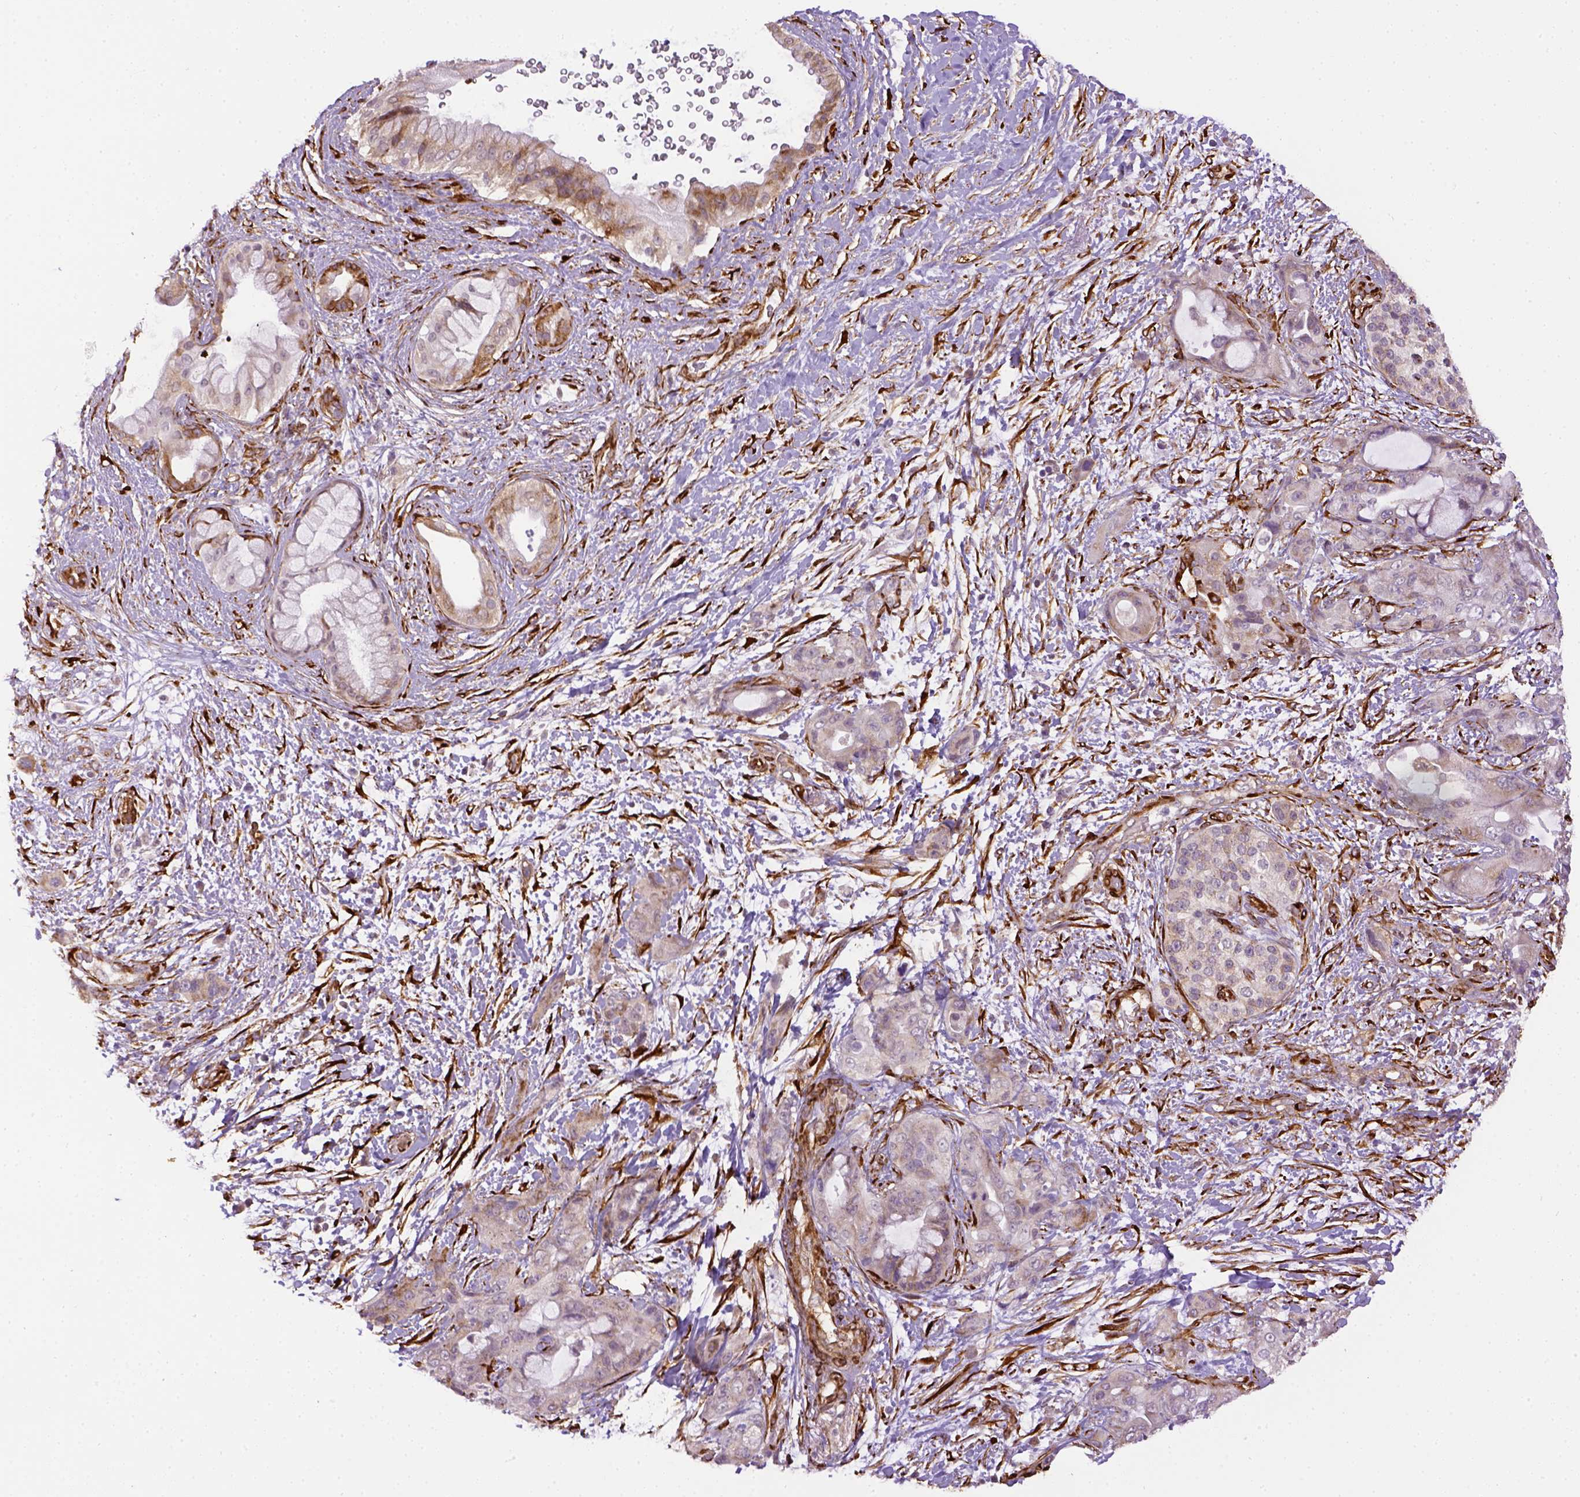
{"staining": {"intensity": "moderate", "quantity": ">75%", "location": "cytoplasmic/membranous"}, "tissue": "pancreatic cancer", "cell_type": "Tumor cells", "image_type": "cancer", "snomed": [{"axis": "morphology", "description": "Adenocarcinoma, NOS"}, {"axis": "topography", "description": "Pancreas"}], "caption": "Moderate cytoplasmic/membranous protein staining is seen in about >75% of tumor cells in adenocarcinoma (pancreatic). The staining is performed using DAB (3,3'-diaminobenzidine) brown chromogen to label protein expression. The nuclei are counter-stained blue using hematoxylin.", "gene": "KAZN", "patient": {"sex": "male", "age": 71}}